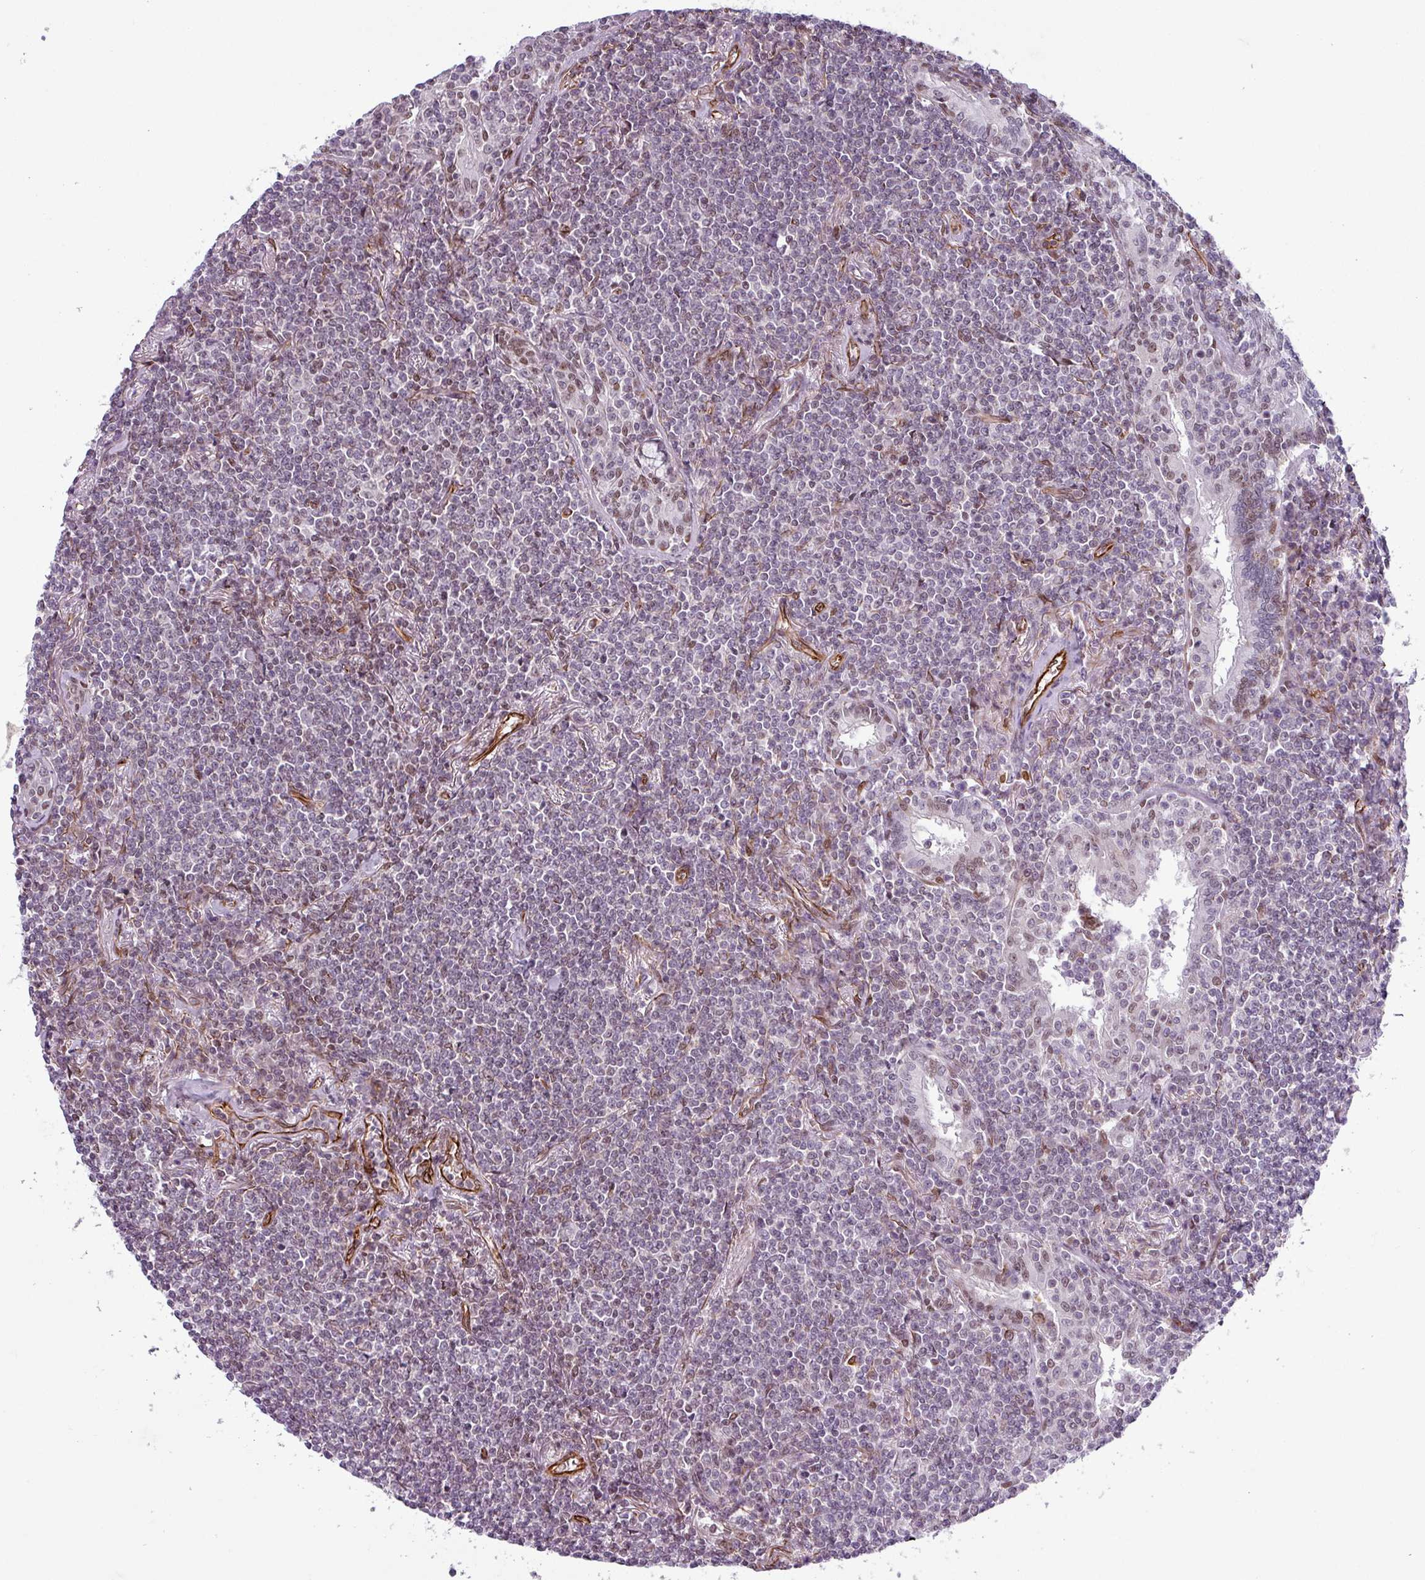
{"staining": {"intensity": "negative", "quantity": "none", "location": "none"}, "tissue": "lymphoma", "cell_type": "Tumor cells", "image_type": "cancer", "snomed": [{"axis": "morphology", "description": "Malignant lymphoma, non-Hodgkin's type, Low grade"}, {"axis": "topography", "description": "Lung"}], "caption": "Immunohistochemistry (IHC) histopathology image of neoplastic tissue: malignant lymphoma, non-Hodgkin's type (low-grade) stained with DAB (3,3'-diaminobenzidine) exhibits no significant protein expression in tumor cells.", "gene": "CHD3", "patient": {"sex": "female", "age": 71}}